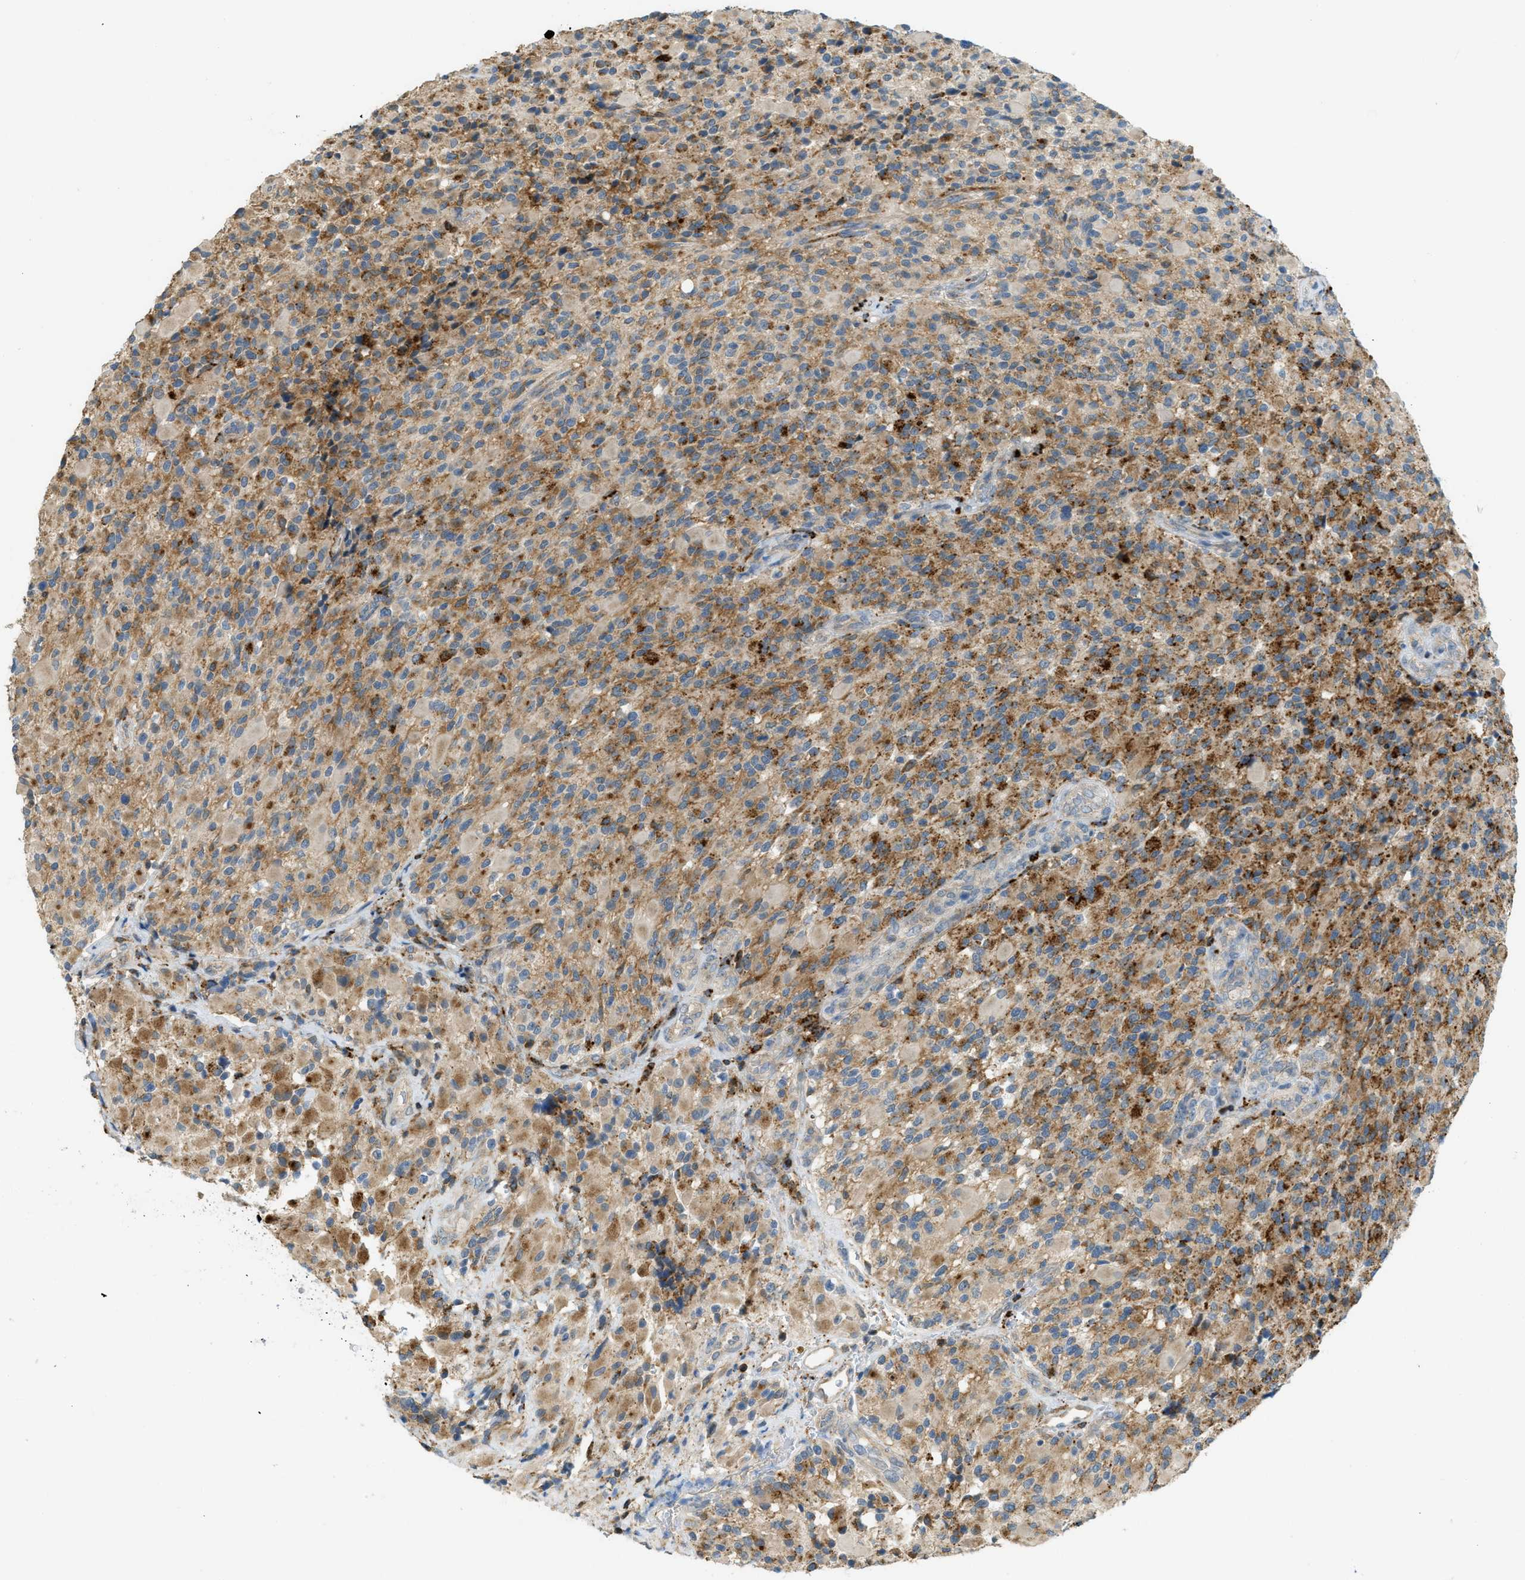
{"staining": {"intensity": "moderate", "quantity": ">75%", "location": "cytoplasmic/membranous"}, "tissue": "glioma", "cell_type": "Tumor cells", "image_type": "cancer", "snomed": [{"axis": "morphology", "description": "Glioma, malignant, High grade"}, {"axis": "topography", "description": "Brain"}], "caption": "Glioma stained for a protein (brown) demonstrates moderate cytoplasmic/membranous positive expression in about >75% of tumor cells.", "gene": "PLBD2", "patient": {"sex": "male", "age": 71}}